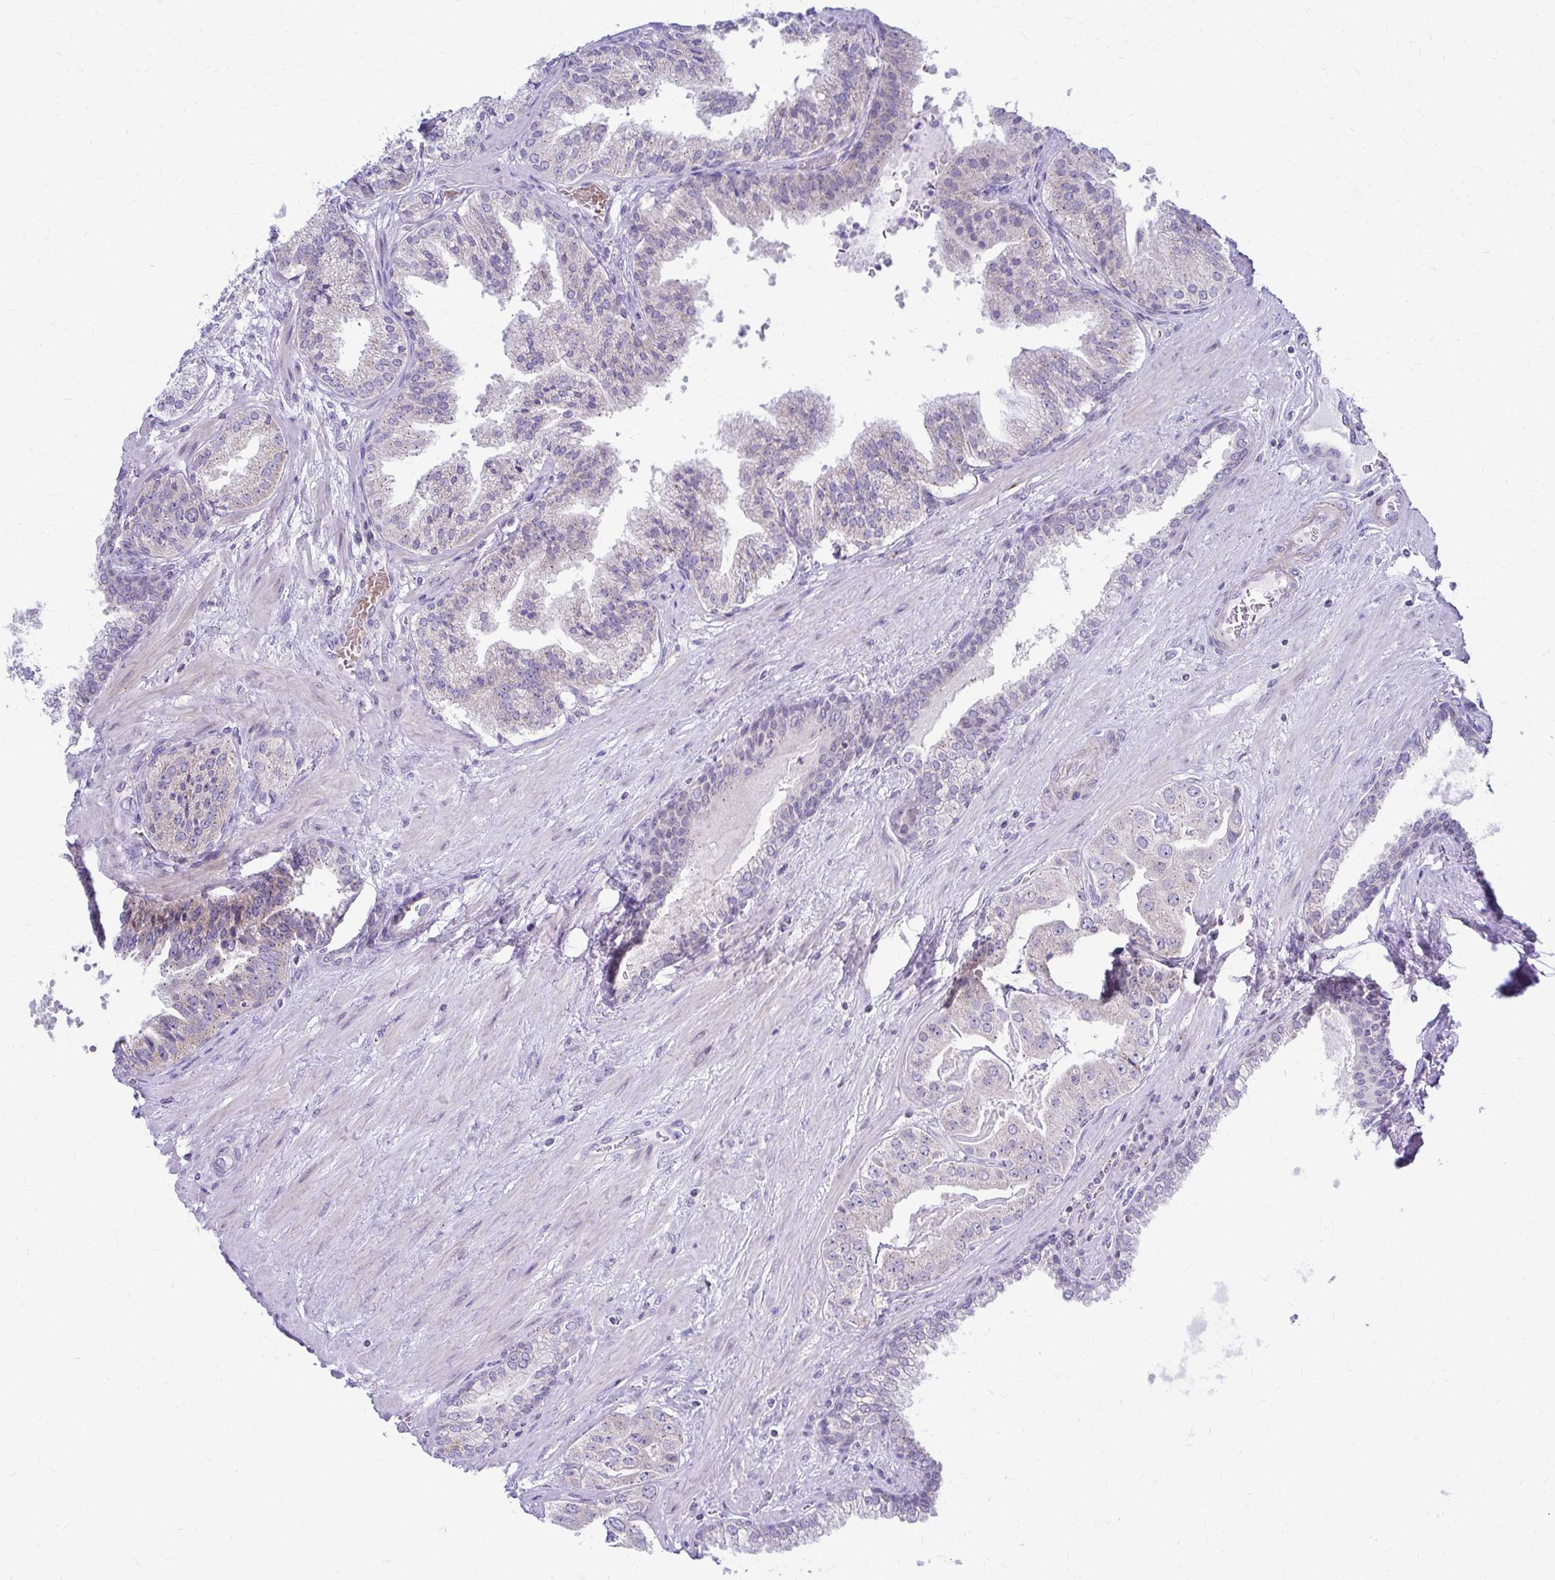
{"staining": {"intensity": "negative", "quantity": "none", "location": "none"}, "tissue": "prostate cancer", "cell_type": "Tumor cells", "image_type": "cancer", "snomed": [{"axis": "morphology", "description": "Adenocarcinoma, High grade"}, {"axis": "topography", "description": "Prostate"}], "caption": "Immunohistochemical staining of human adenocarcinoma (high-grade) (prostate) exhibits no significant positivity in tumor cells.", "gene": "RADIL", "patient": {"sex": "male", "age": 63}}